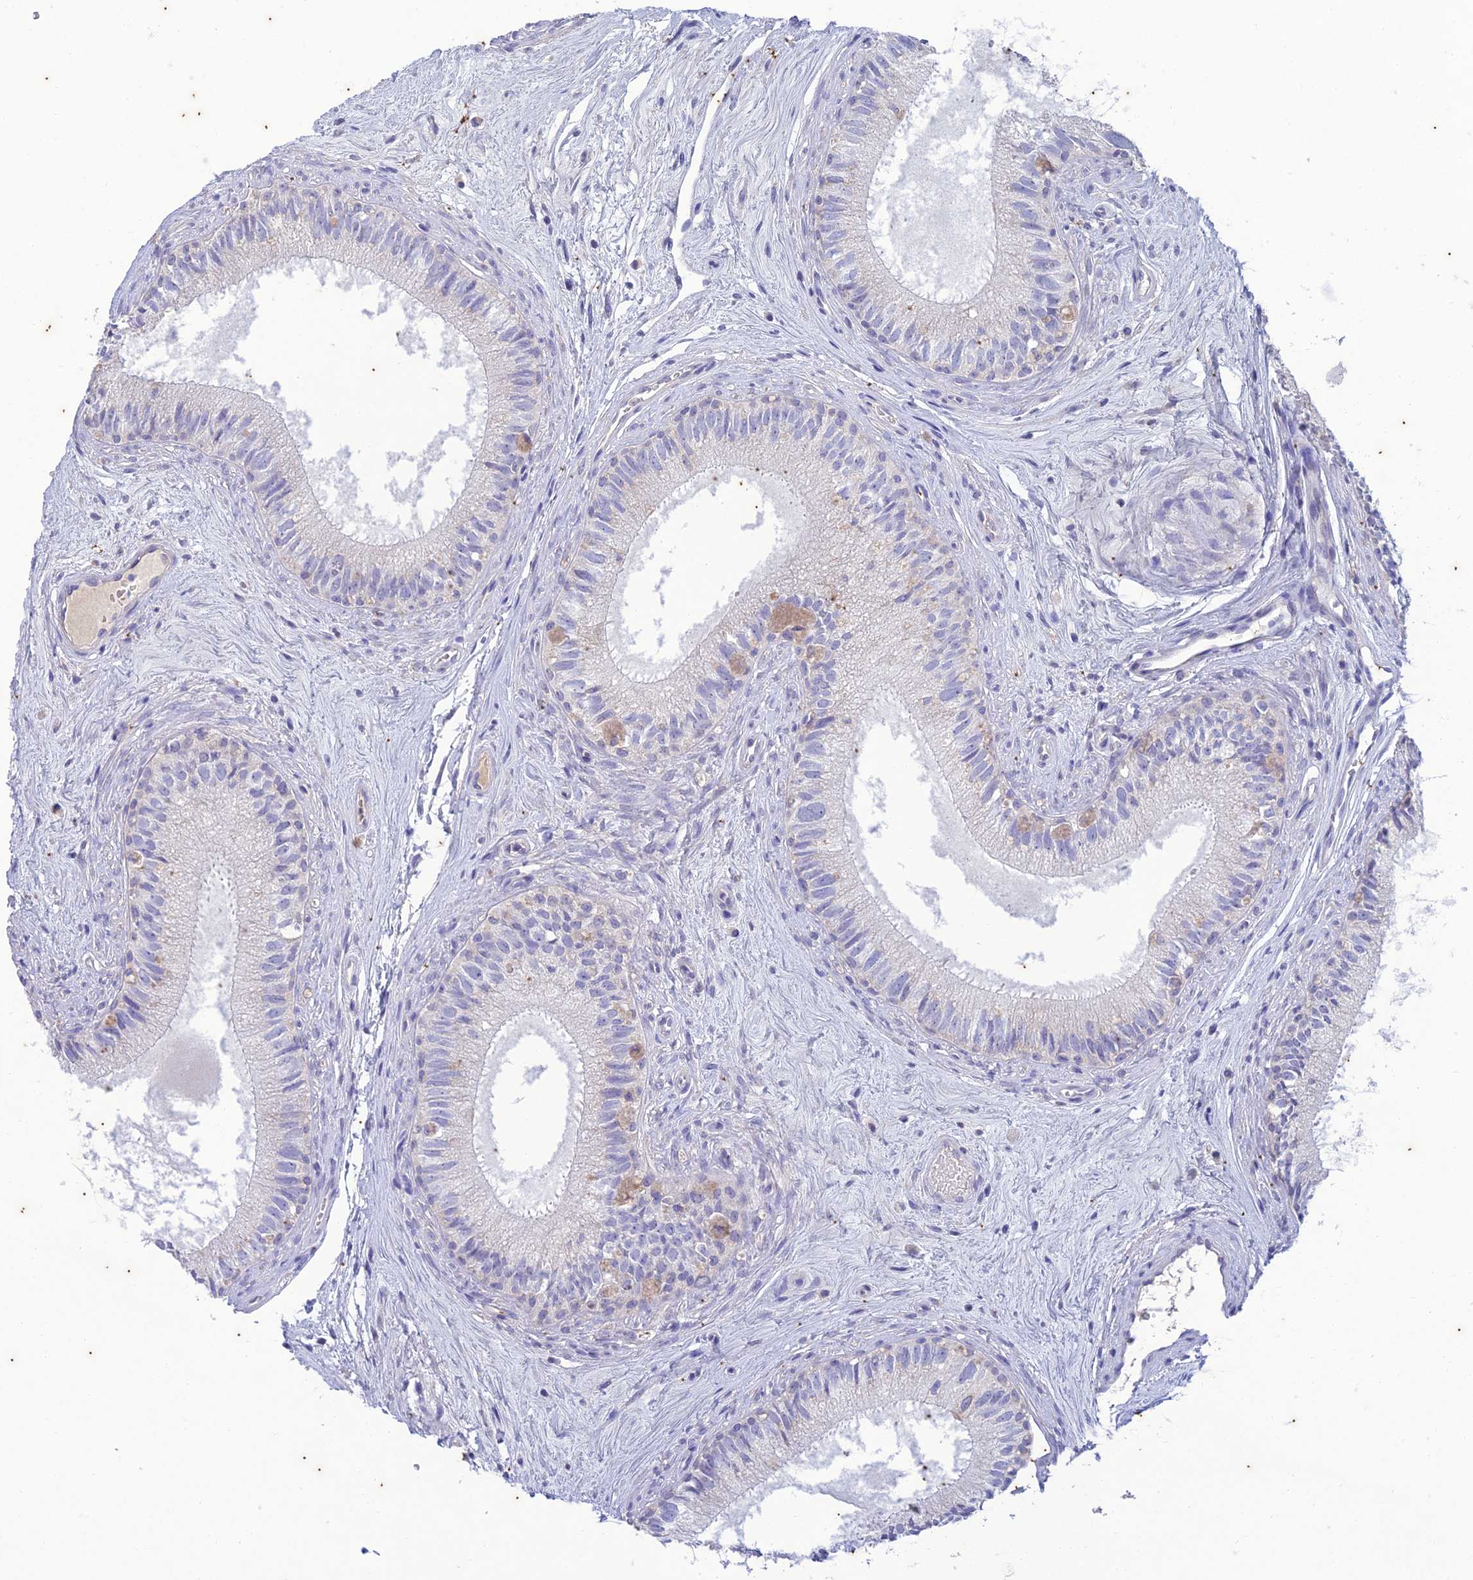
{"staining": {"intensity": "negative", "quantity": "none", "location": "none"}, "tissue": "epididymis", "cell_type": "Glandular cells", "image_type": "normal", "snomed": [{"axis": "morphology", "description": "Normal tissue, NOS"}, {"axis": "topography", "description": "Epididymis"}], "caption": "Protein analysis of normal epididymis reveals no significant staining in glandular cells. The staining is performed using DAB brown chromogen with nuclei counter-stained in using hematoxylin.", "gene": "TMEM40", "patient": {"sex": "male", "age": 71}}